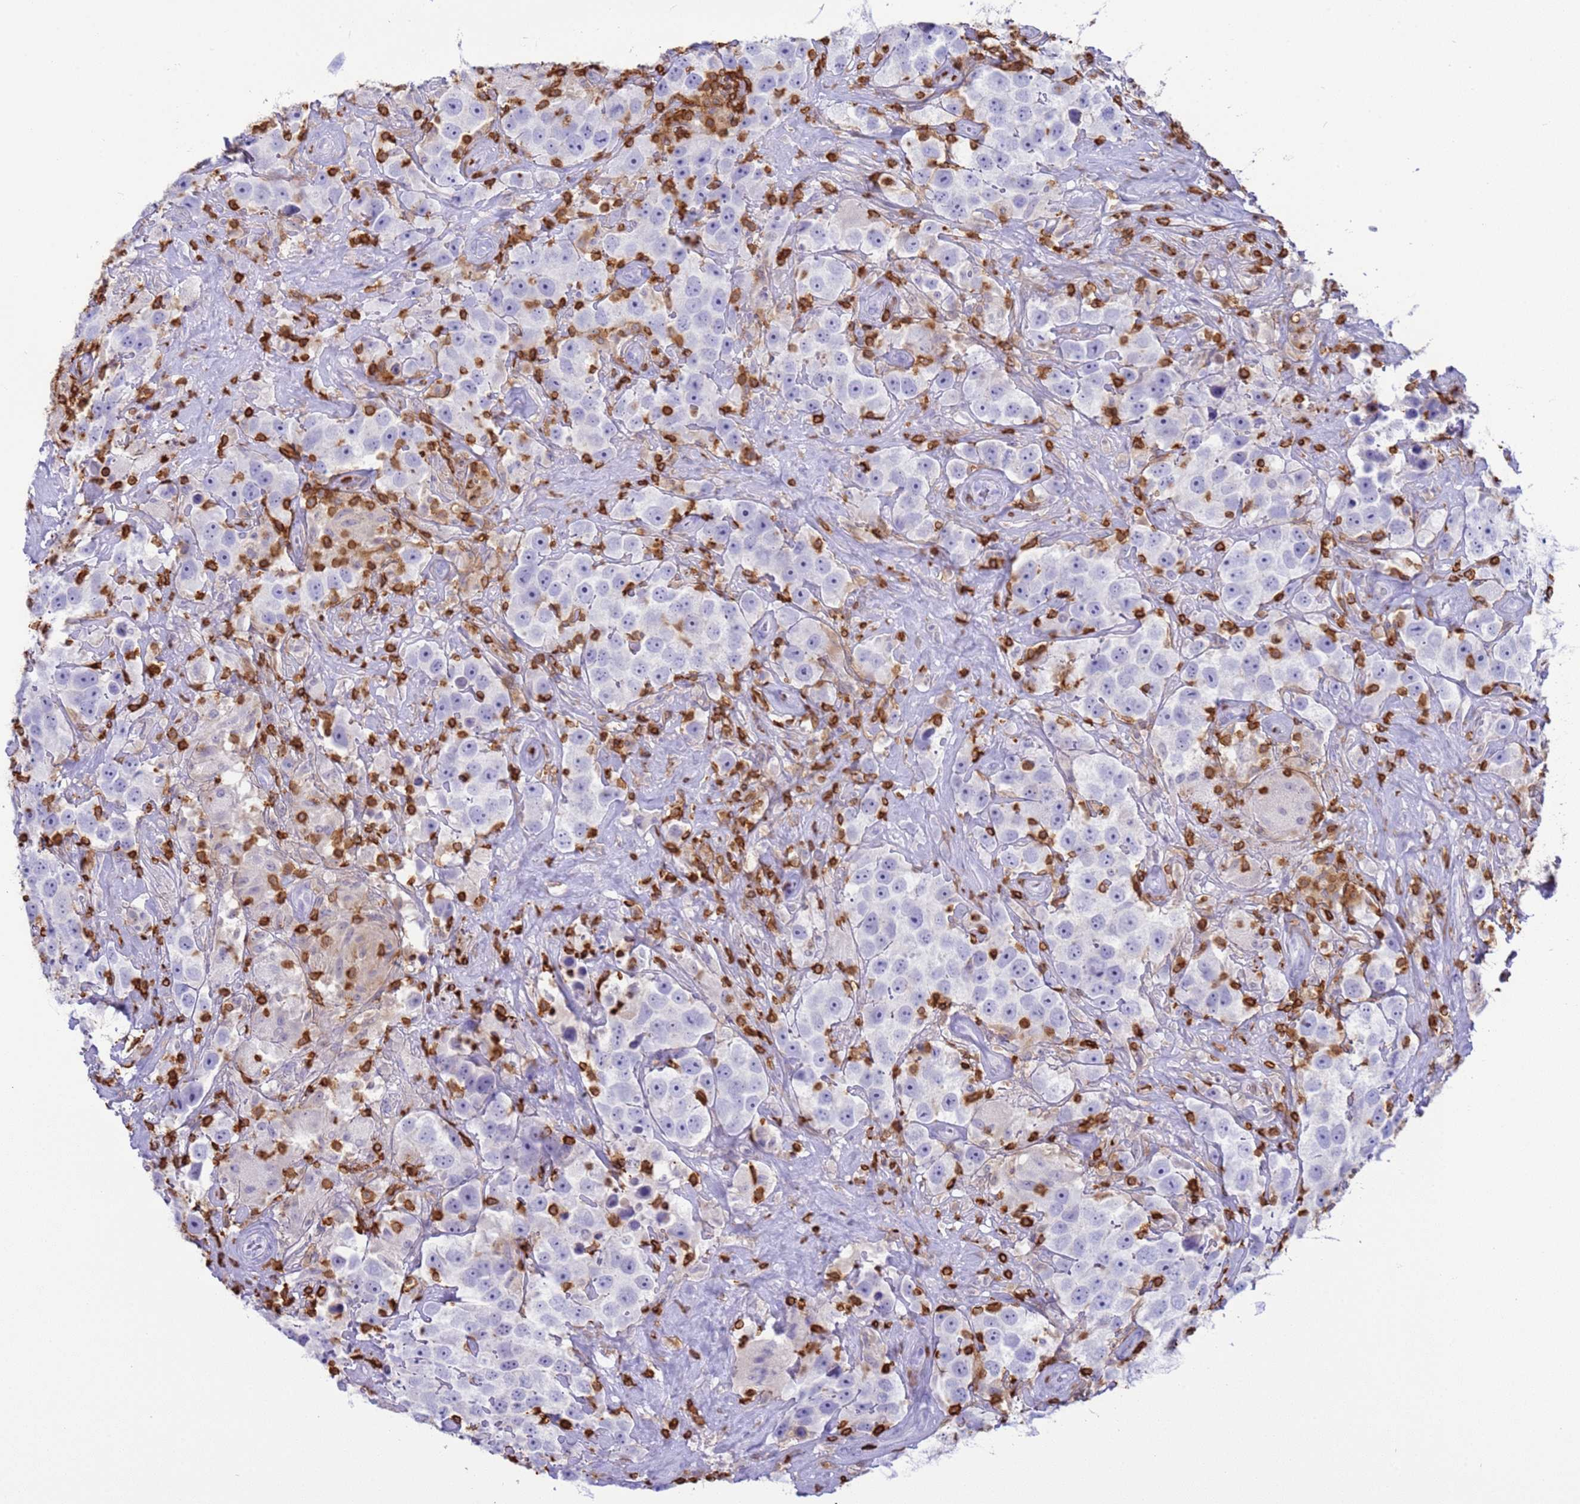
{"staining": {"intensity": "negative", "quantity": "none", "location": "none"}, "tissue": "testis cancer", "cell_type": "Tumor cells", "image_type": "cancer", "snomed": [{"axis": "morphology", "description": "Seminoma, NOS"}, {"axis": "topography", "description": "Testis"}], "caption": "Immunohistochemistry photomicrograph of neoplastic tissue: testis seminoma stained with DAB exhibits no significant protein staining in tumor cells.", "gene": "IRF5", "patient": {"sex": "male", "age": 49}}